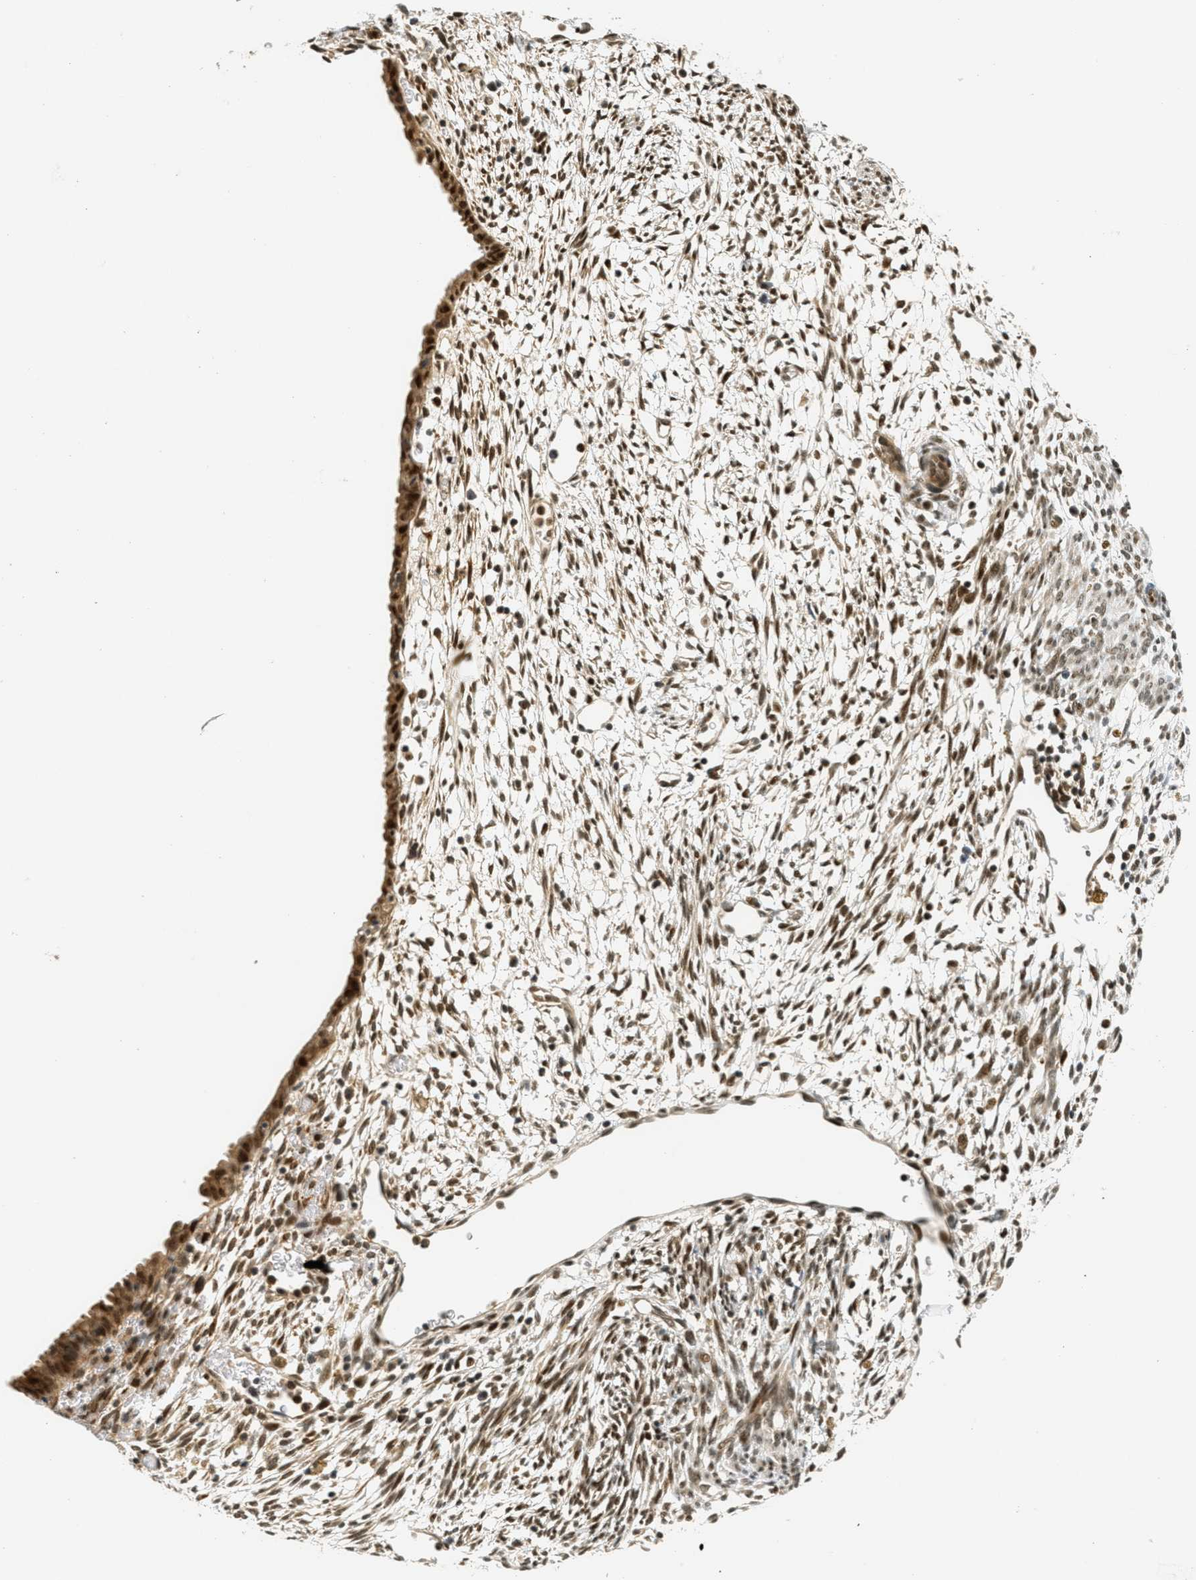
{"staining": {"intensity": "moderate", "quantity": ">75%", "location": "nuclear"}, "tissue": "endometrium", "cell_type": "Cells in endometrial stroma", "image_type": "normal", "snomed": [{"axis": "morphology", "description": "Normal tissue, NOS"}, {"axis": "morphology", "description": "Atrophy, NOS"}, {"axis": "topography", "description": "Uterus"}, {"axis": "topography", "description": "Endometrium"}], "caption": "Brown immunohistochemical staining in normal human endometrium reveals moderate nuclear staining in about >75% of cells in endometrial stroma. (DAB IHC, brown staining for protein, blue staining for nuclei).", "gene": "FOXM1", "patient": {"sex": "female", "age": 68}}